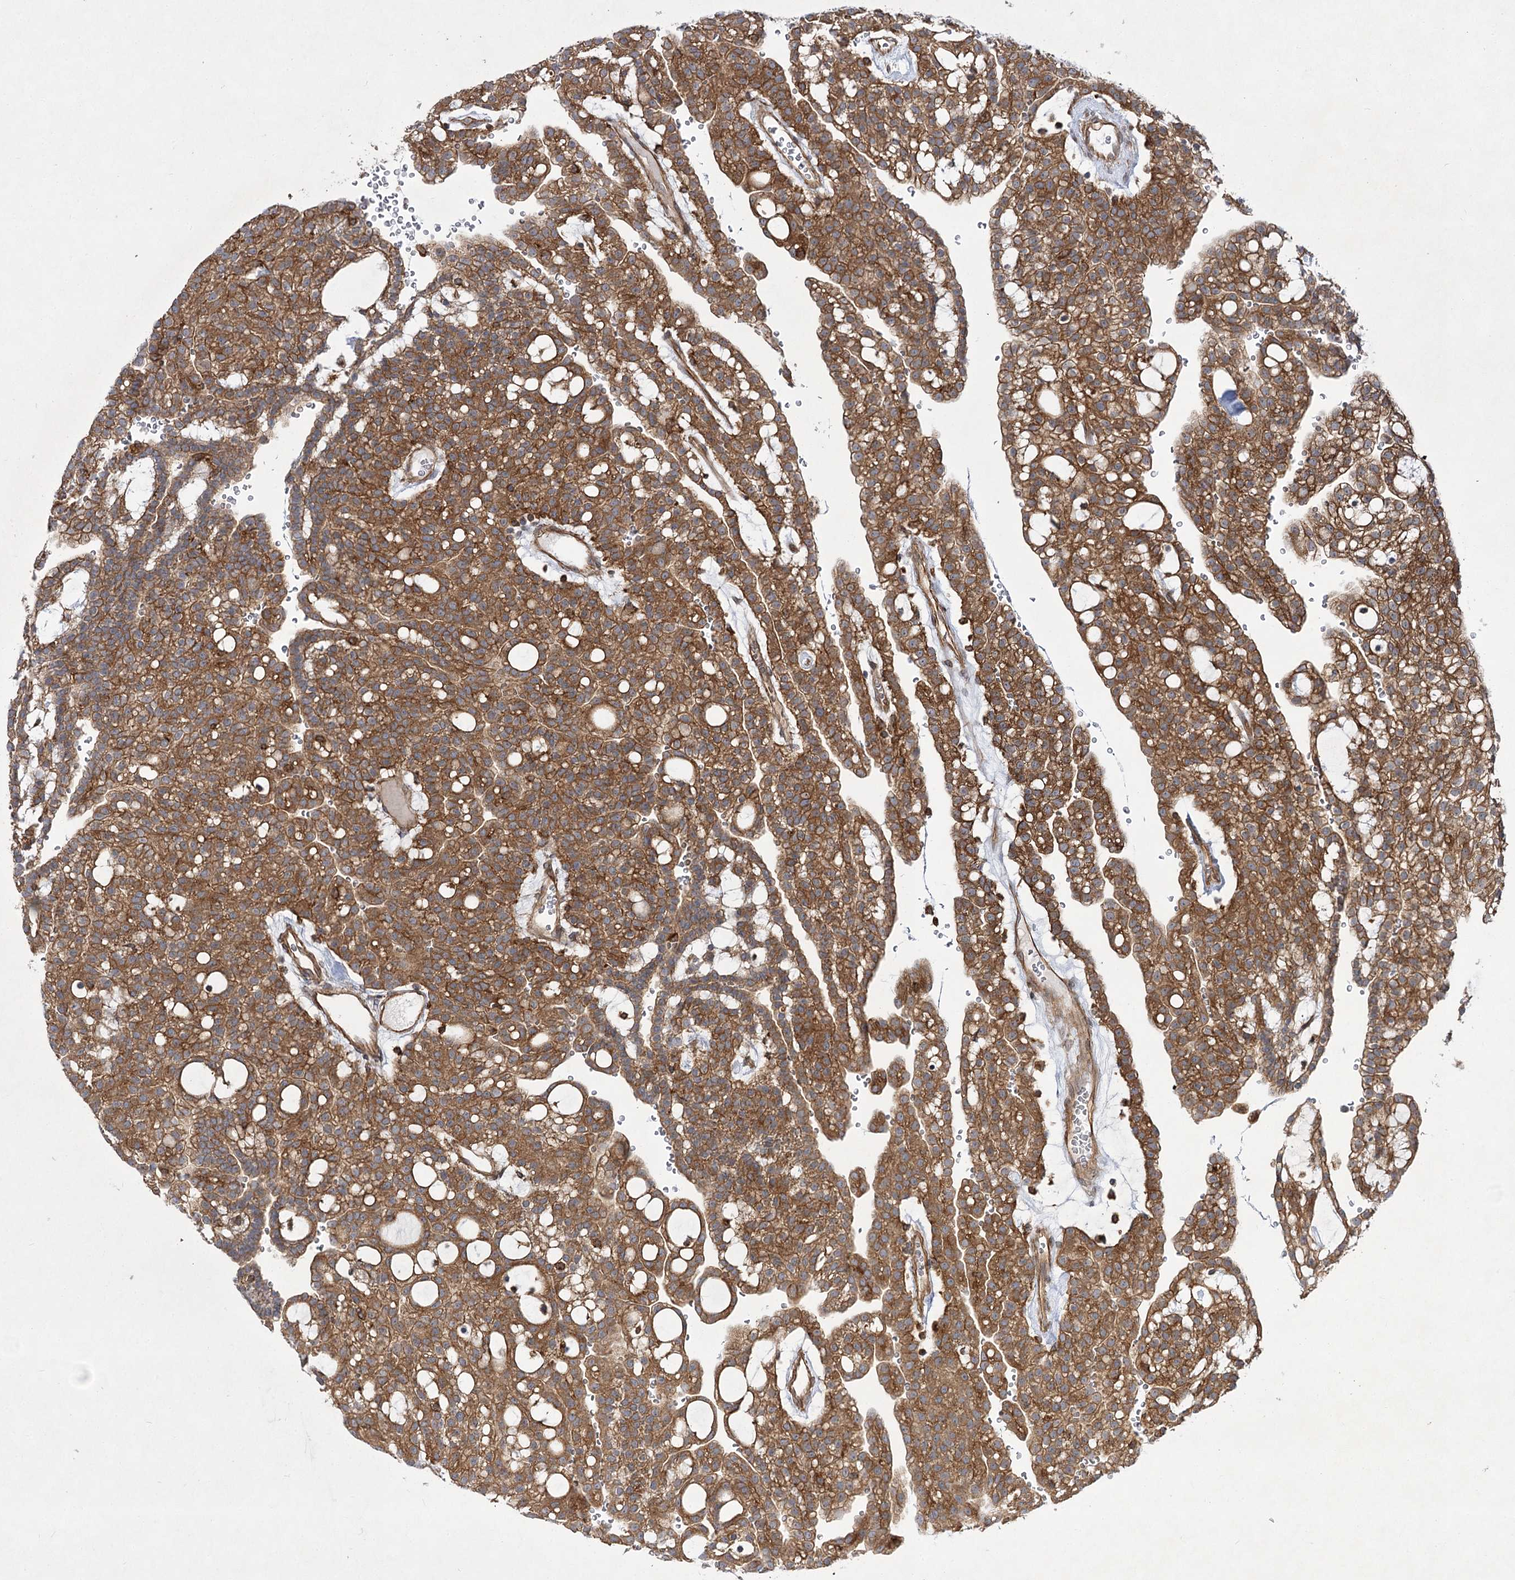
{"staining": {"intensity": "moderate", "quantity": ">75%", "location": "cytoplasmic/membranous"}, "tissue": "renal cancer", "cell_type": "Tumor cells", "image_type": "cancer", "snomed": [{"axis": "morphology", "description": "Adenocarcinoma, NOS"}, {"axis": "topography", "description": "Kidney"}], "caption": "Moderate cytoplasmic/membranous expression is identified in about >75% of tumor cells in renal adenocarcinoma.", "gene": "SH3BP5L", "patient": {"sex": "male", "age": 63}}